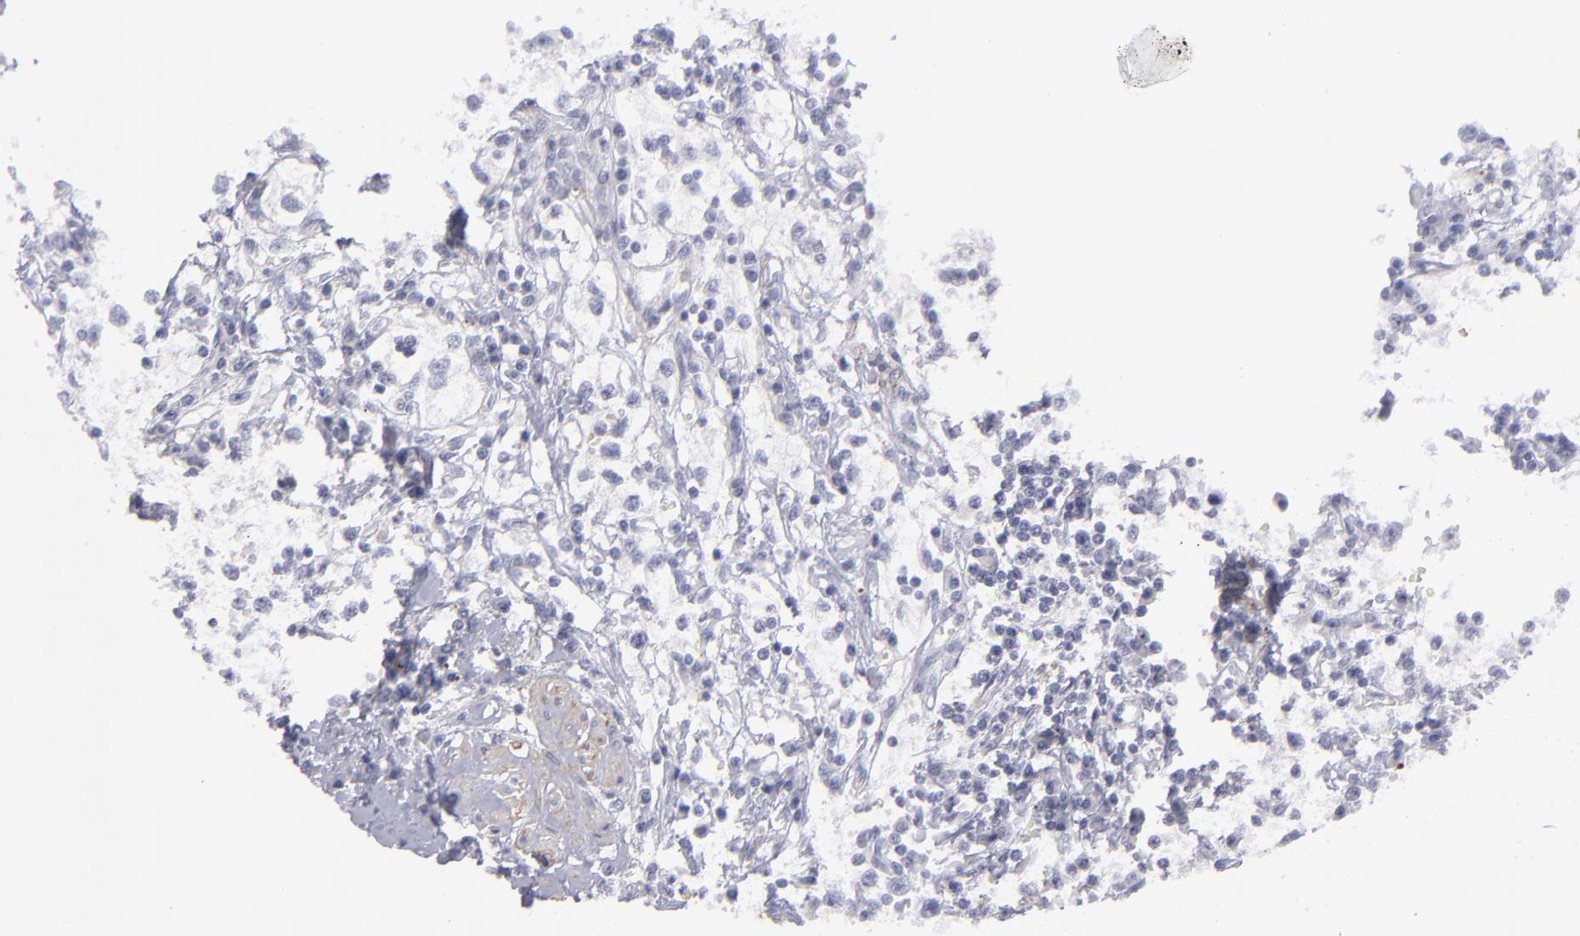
{"staining": {"intensity": "negative", "quantity": "none", "location": "none"}, "tissue": "renal cancer", "cell_type": "Tumor cells", "image_type": "cancer", "snomed": [{"axis": "morphology", "description": "Adenocarcinoma, NOS"}, {"axis": "topography", "description": "Kidney"}], "caption": "This photomicrograph is of adenocarcinoma (renal) stained with immunohistochemistry to label a protein in brown with the nuclei are counter-stained blue. There is no staining in tumor cells.", "gene": "MYH11", "patient": {"sex": "male", "age": 82}}